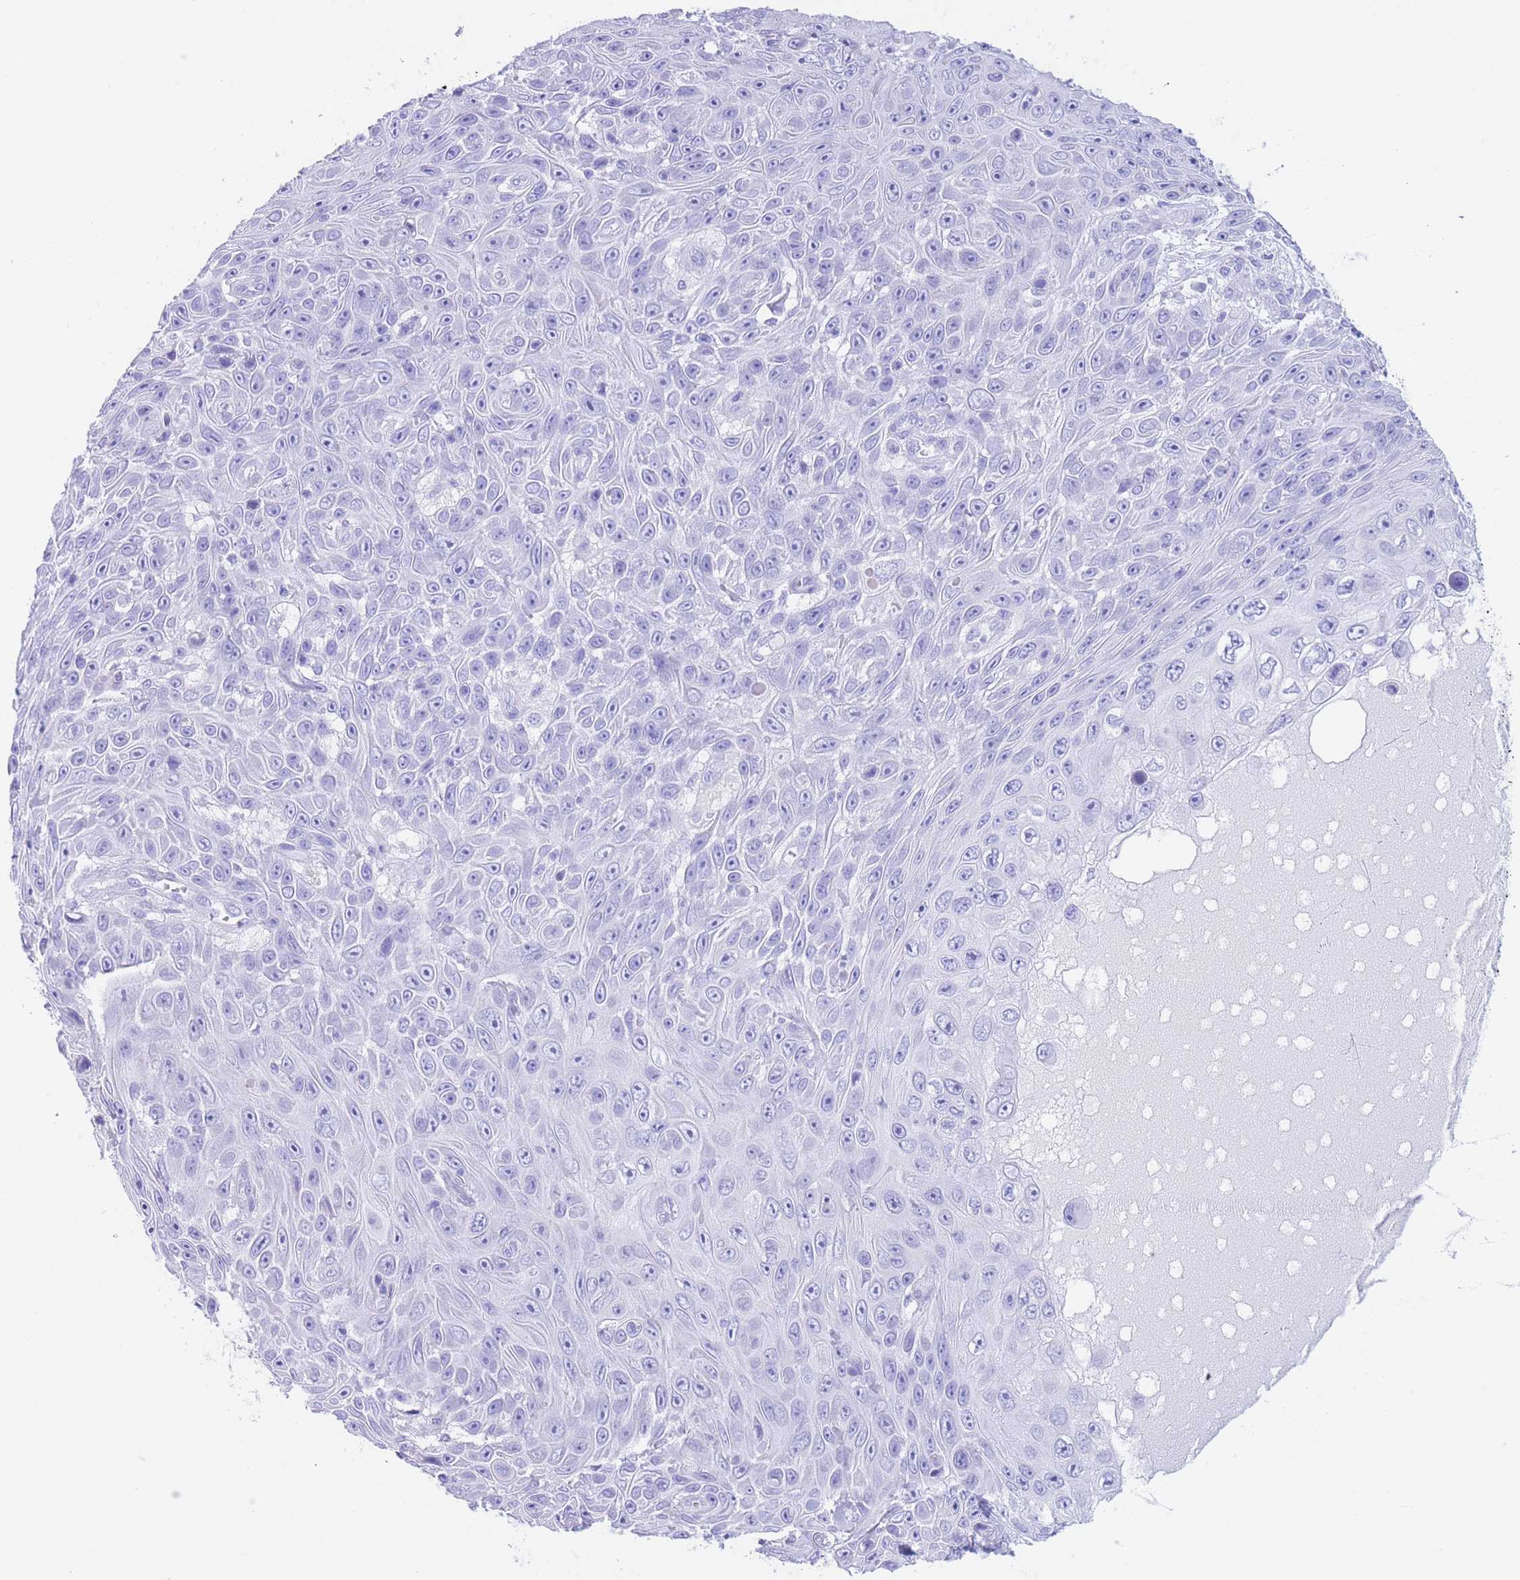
{"staining": {"intensity": "negative", "quantity": "none", "location": "none"}, "tissue": "skin cancer", "cell_type": "Tumor cells", "image_type": "cancer", "snomed": [{"axis": "morphology", "description": "Squamous cell carcinoma, NOS"}, {"axis": "topography", "description": "Skin"}], "caption": "Immunohistochemistry of squamous cell carcinoma (skin) exhibits no positivity in tumor cells.", "gene": "SLCO1B3", "patient": {"sex": "male", "age": 82}}